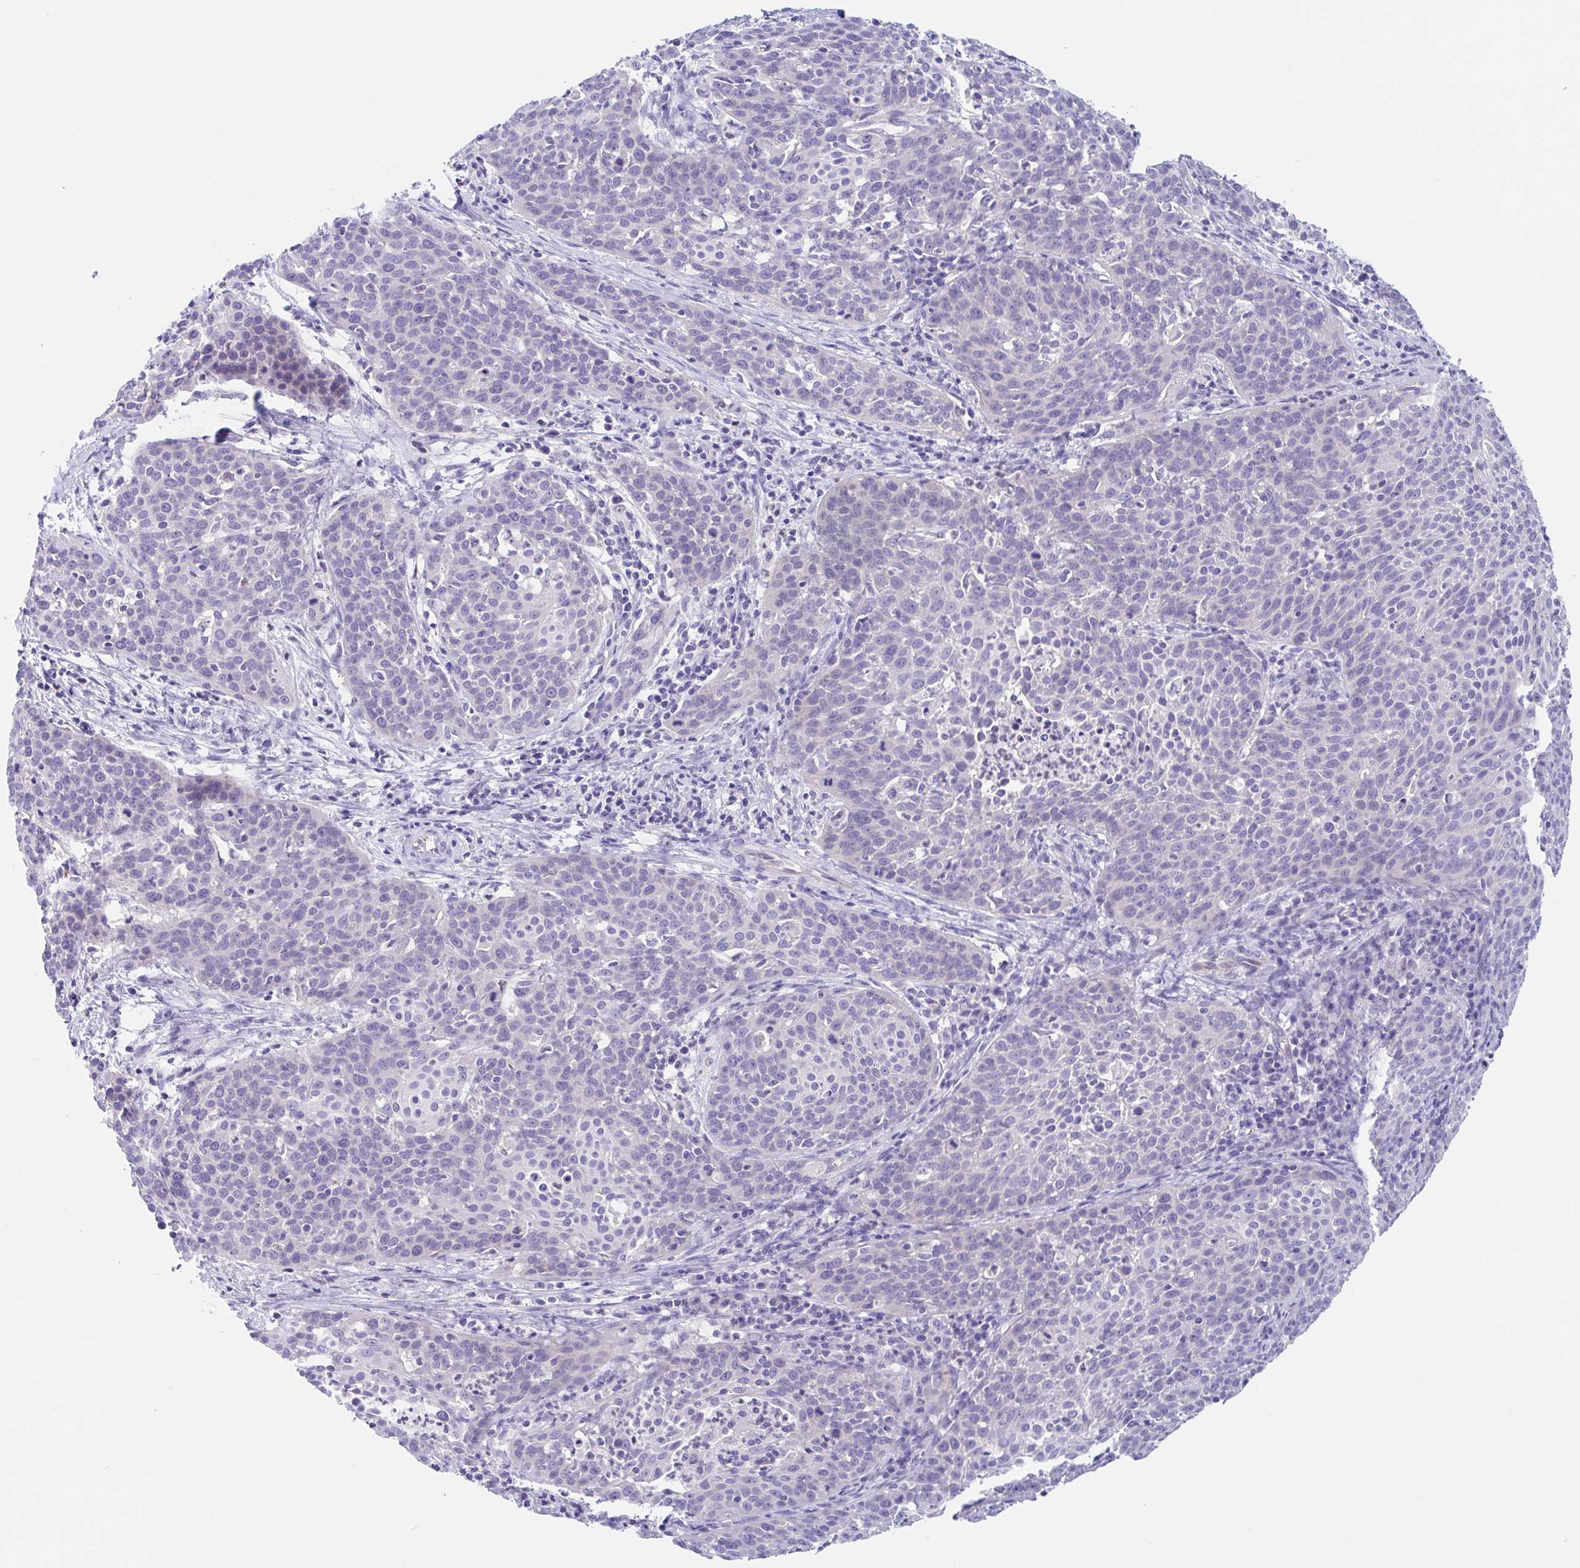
{"staining": {"intensity": "negative", "quantity": "none", "location": "none"}, "tissue": "cervical cancer", "cell_type": "Tumor cells", "image_type": "cancer", "snomed": [{"axis": "morphology", "description": "Squamous cell carcinoma, NOS"}, {"axis": "topography", "description": "Cervix"}], "caption": "IHC of cervical cancer displays no positivity in tumor cells.", "gene": "OR6N2", "patient": {"sex": "female", "age": 38}}